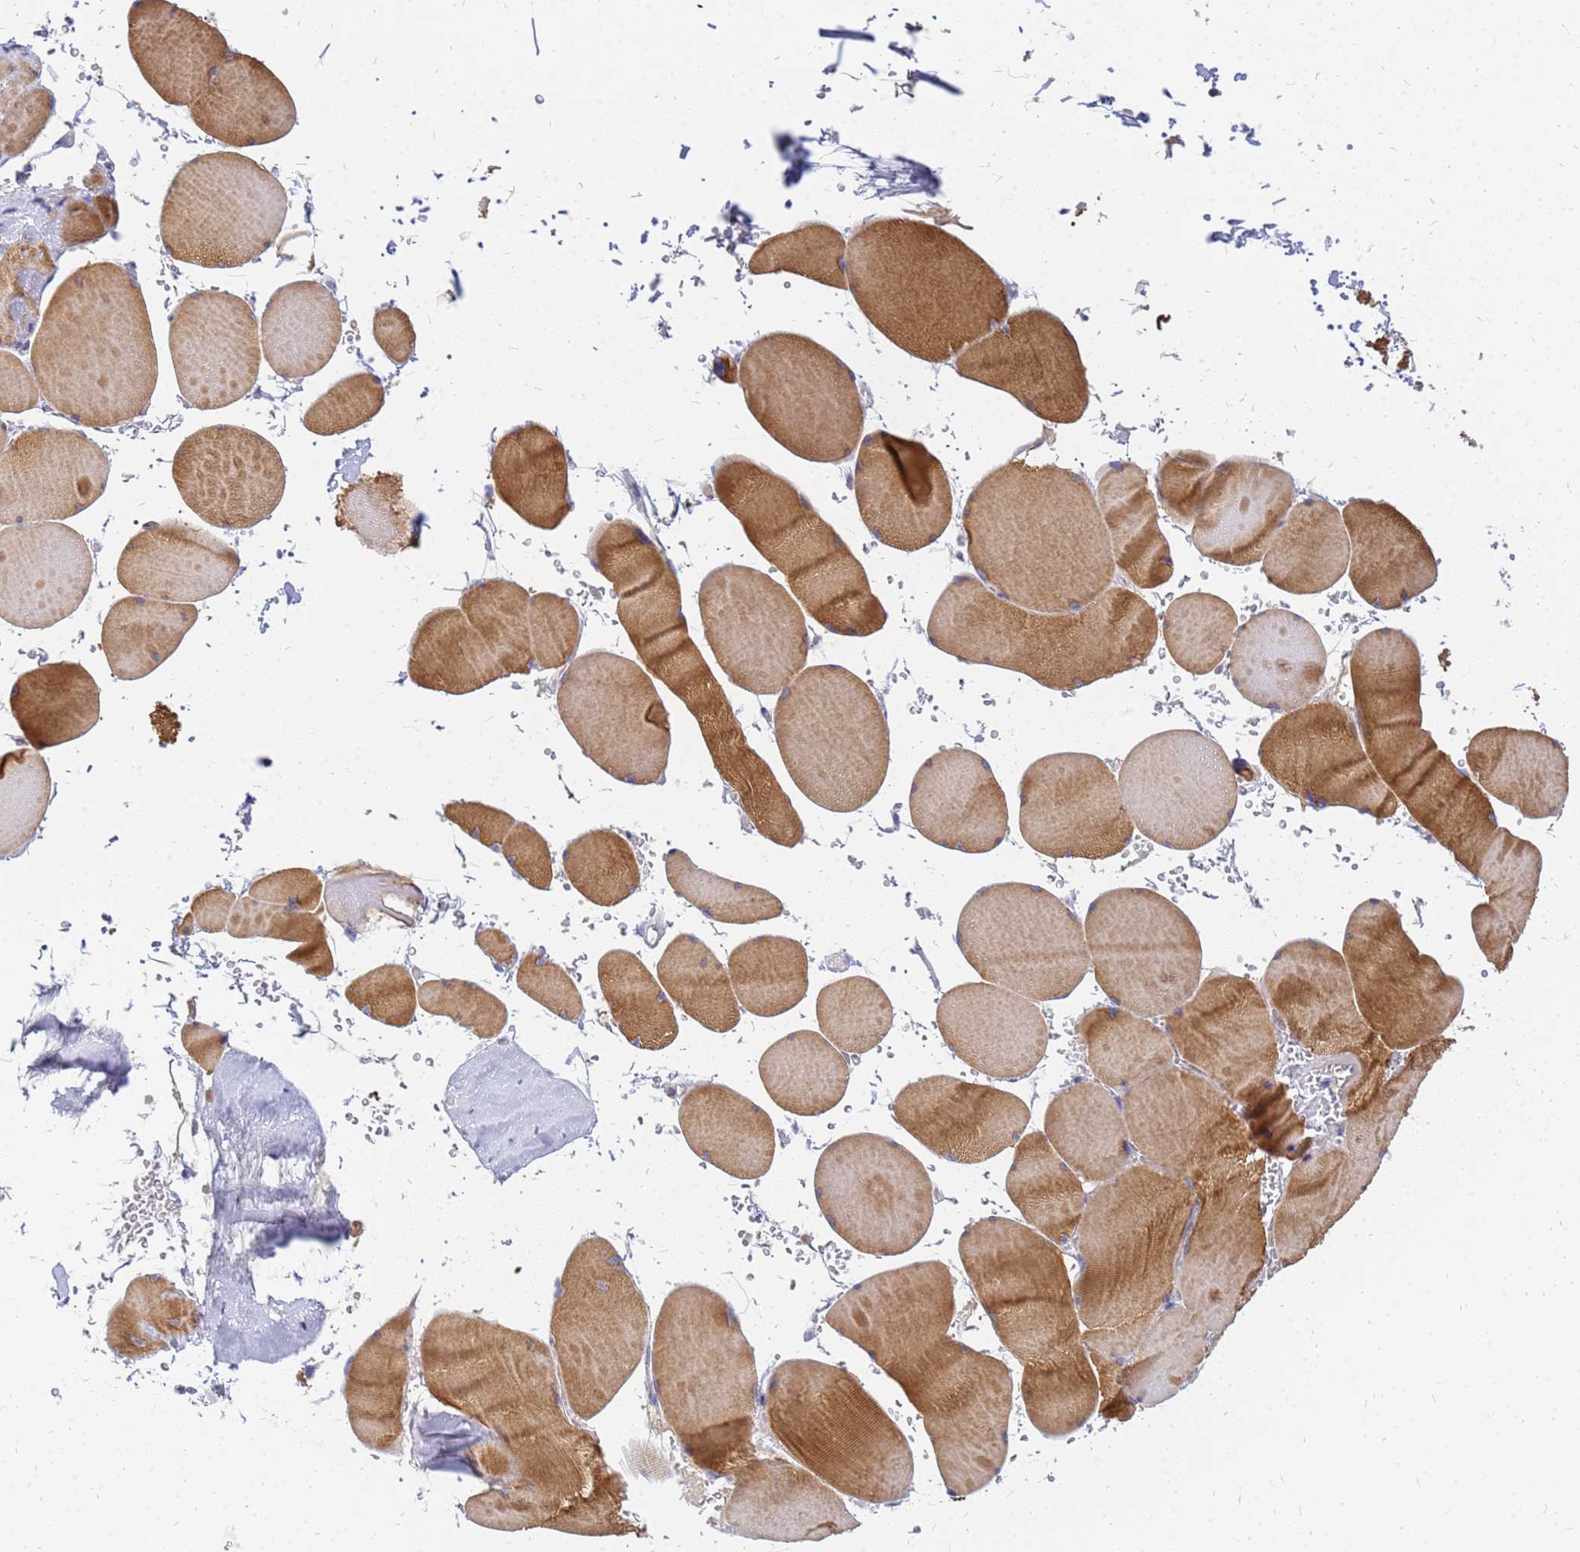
{"staining": {"intensity": "moderate", "quantity": ">75%", "location": "cytoplasmic/membranous"}, "tissue": "skeletal muscle", "cell_type": "Myocytes", "image_type": "normal", "snomed": [{"axis": "morphology", "description": "Normal tissue, NOS"}, {"axis": "topography", "description": "Skeletal muscle"}, {"axis": "topography", "description": "Head-Neck"}], "caption": "Skeletal muscle stained with immunohistochemistry (IHC) displays moderate cytoplasmic/membranous staining in approximately >75% of myocytes.", "gene": "SRGAP3", "patient": {"sex": "male", "age": 66}}